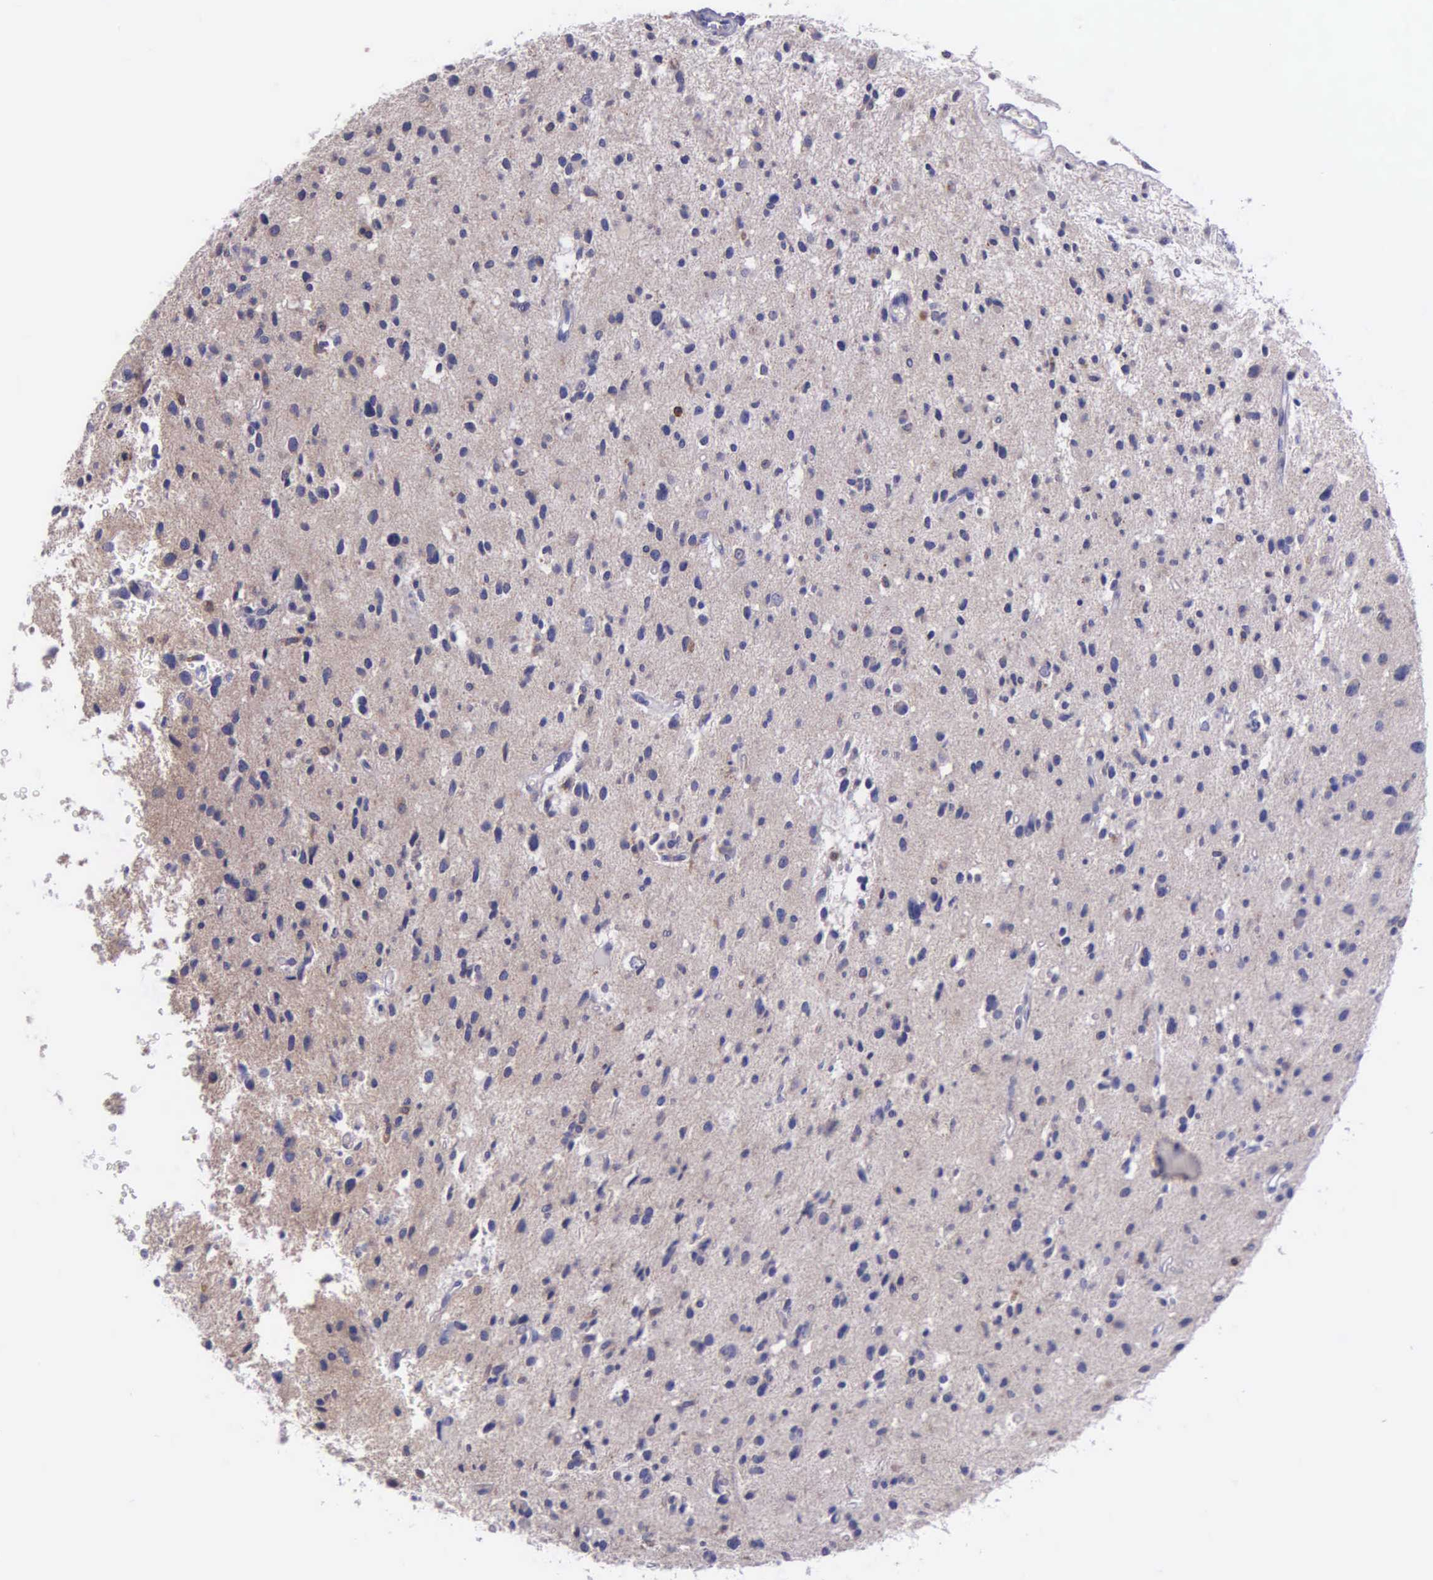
{"staining": {"intensity": "negative", "quantity": "none", "location": "none"}, "tissue": "glioma", "cell_type": "Tumor cells", "image_type": "cancer", "snomed": [{"axis": "morphology", "description": "Glioma, malignant, Low grade"}, {"axis": "topography", "description": "Brain"}], "caption": "The micrograph exhibits no staining of tumor cells in glioma. The staining is performed using DAB brown chromogen with nuclei counter-stained in using hematoxylin.", "gene": "ZC3H12B", "patient": {"sex": "female", "age": 46}}